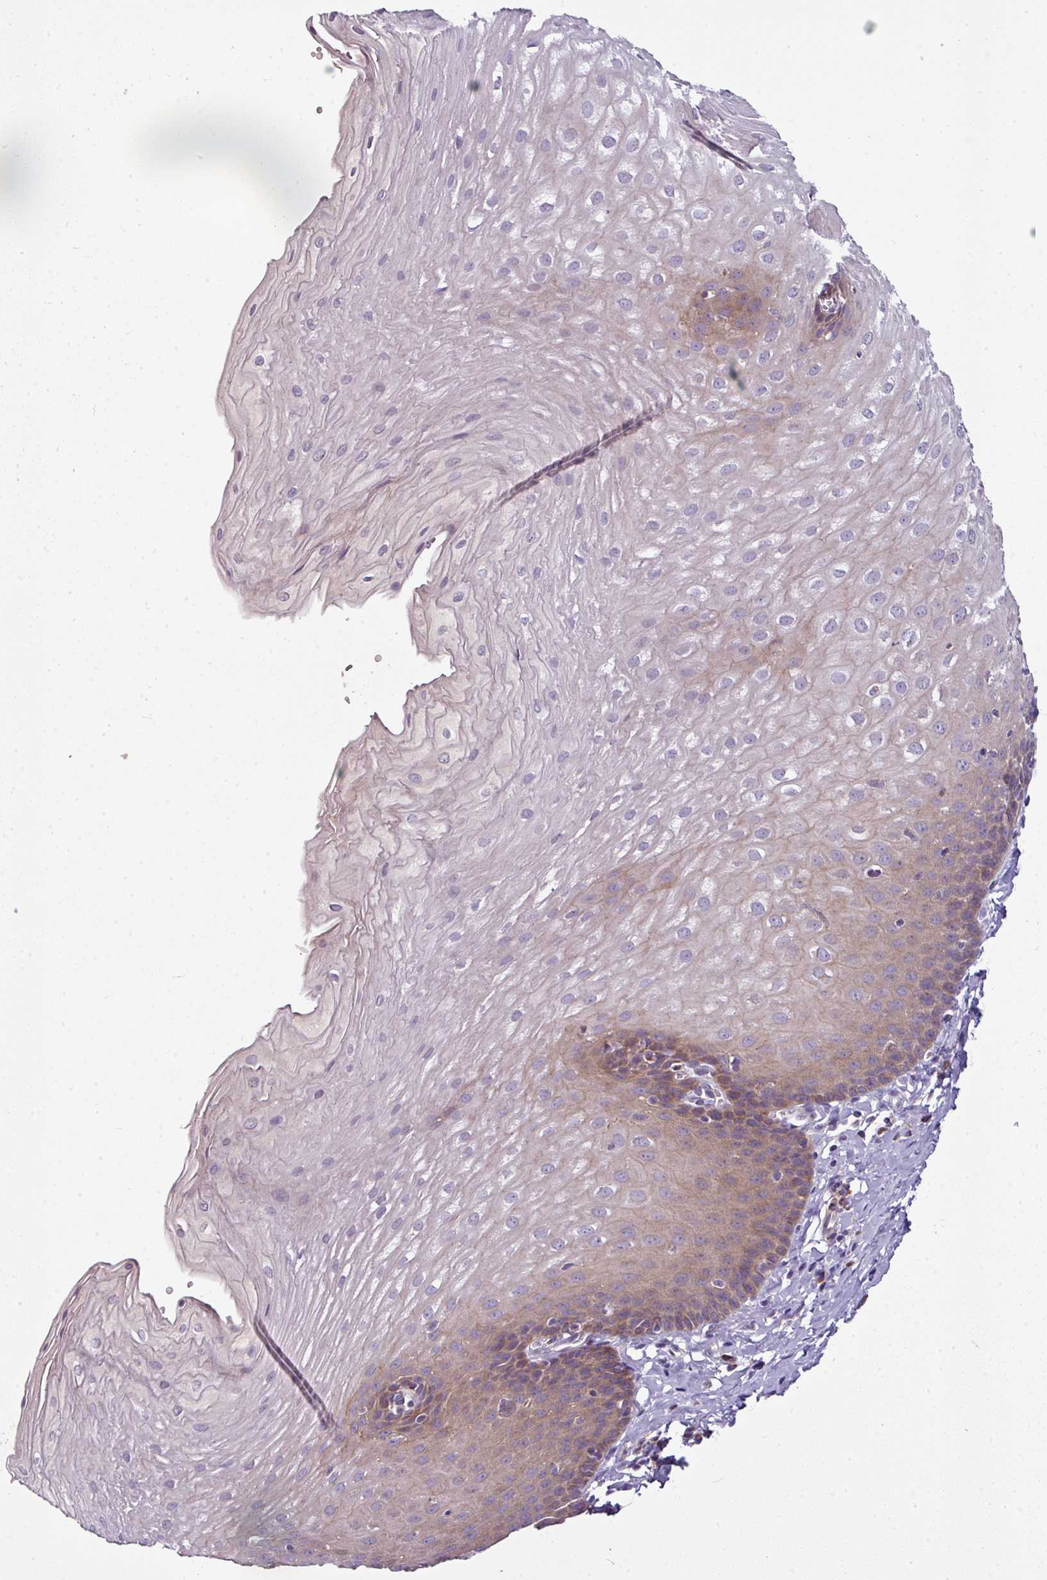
{"staining": {"intensity": "moderate", "quantity": "25%-75%", "location": "cytoplasmic/membranous"}, "tissue": "esophagus", "cell_type": "Squamous epithelial cells", "image_type": "normal", "snomed": [{"axis": "morphology", "description": "Normal tissue, NOS"}, {"axis": "topography", "description": "Esophagus"}], "caption": "Immunohistochemical staining of benign human esophagus displays 25%-75% levels of moderate cytoplasmic/membranous protein staining in approximately 25%-75% of squamous epithelial cells.", "gene": "GAN", "patient": {"sex": "male", "age": 70}}